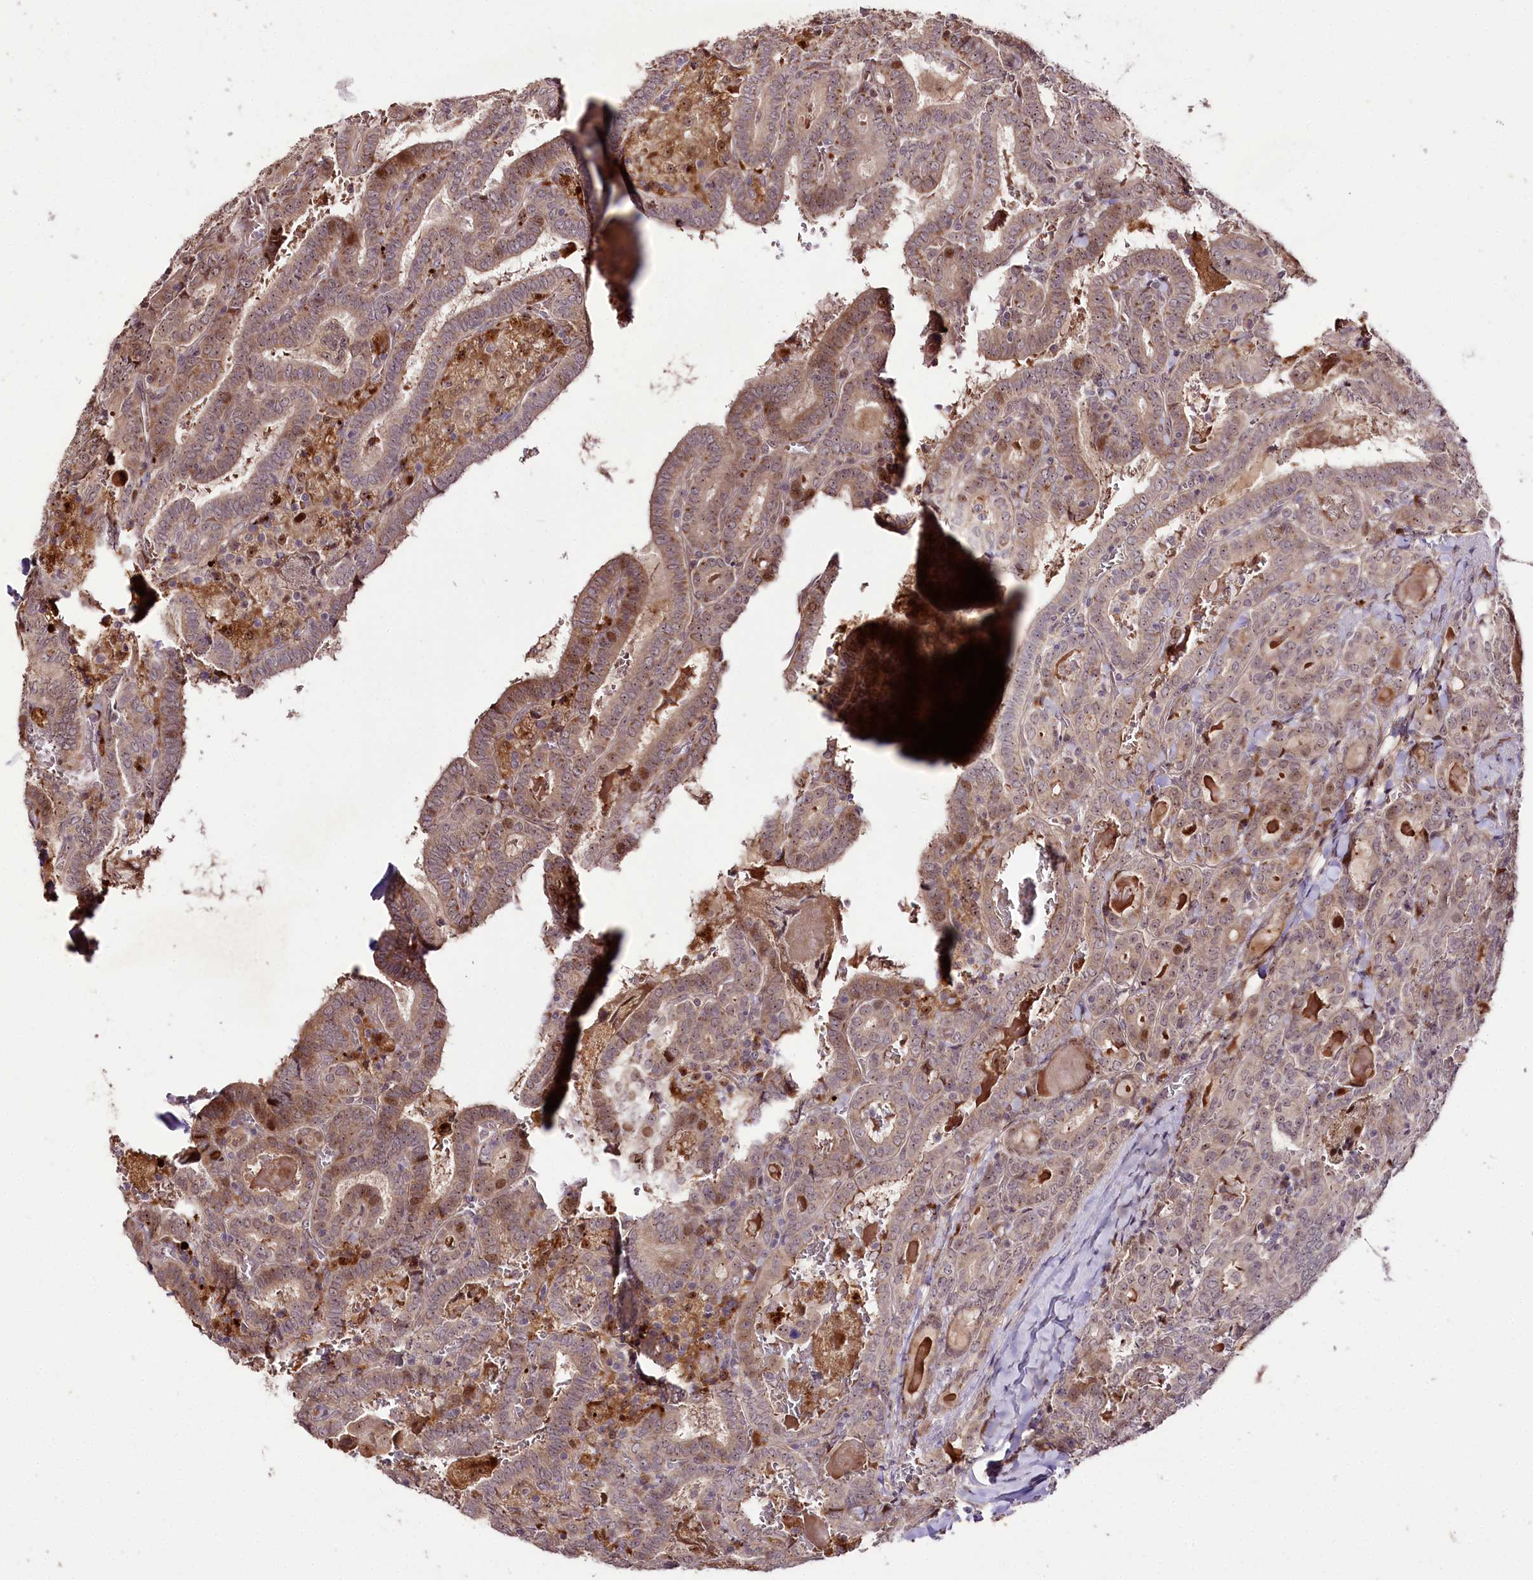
{"staining": {"intensity": "moderate", "quantity": ">75%", "location": "cytoplasmic/membranous"}, "tissue": "thyroid cancer", "cell_type": "Tumor cells", "image_type": "cancer", "snomed": [{"axis": "morphology", "description": "Papillary adenocarcinoma, NOS"}, {"axis": "topography", "description": "Thyroid gland"}], "caption": "Human thyroid cancer stained with a brown dye demonstrates moderate cytoplasmic/membranous positive expression in approximately >75% of tumor cells.", "gene": "DMP1", "patient": {"sex": "female", "age": 72}}